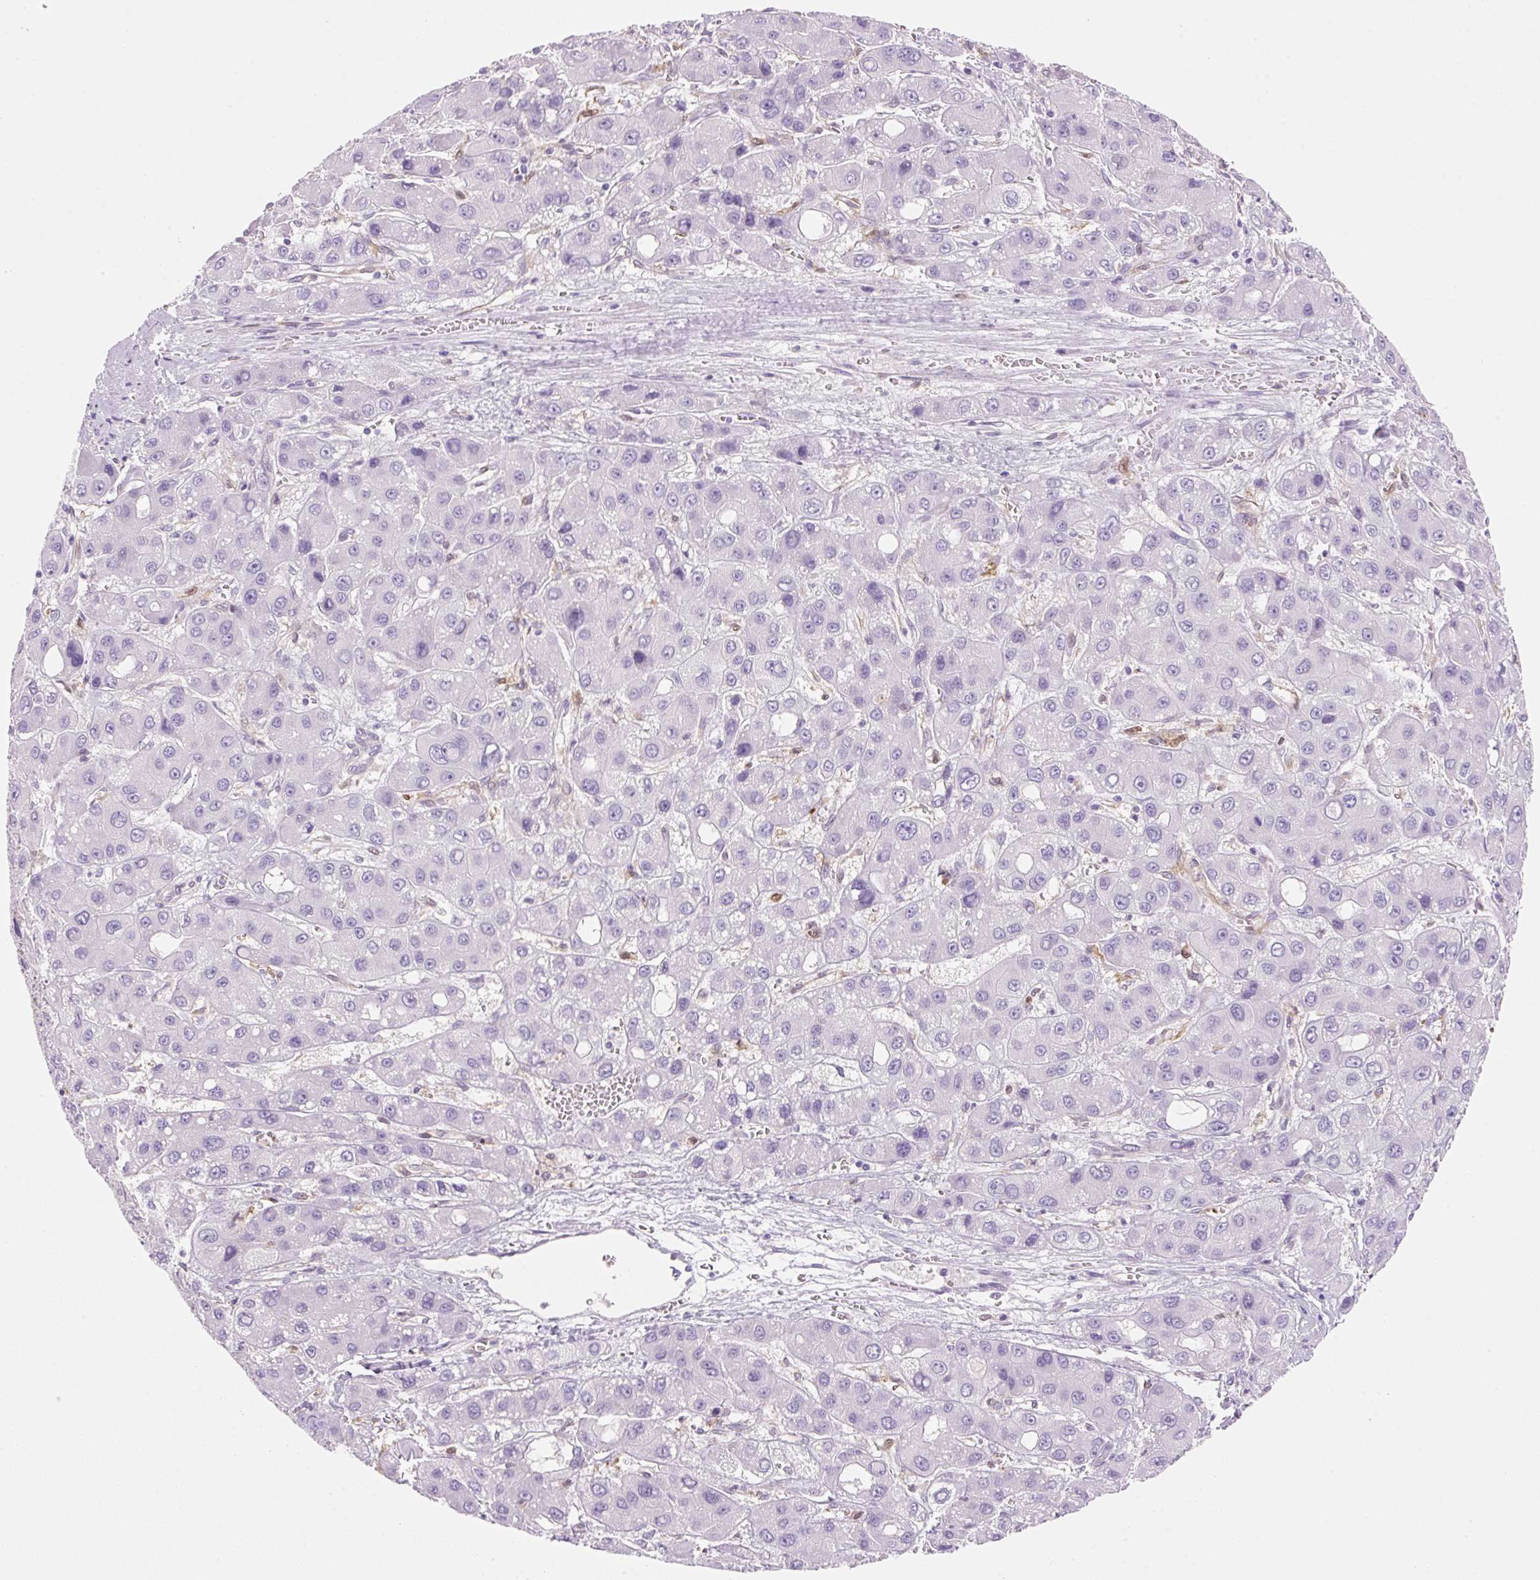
{"staining": {"intensity": "negative", "quantity": "none", "location": "none"}, "tissue": "liver cancer", "cell_type": "Tumor cells", "image_type": "cancer", "snomed": [{"axis": "morphology", "description": "Carcinoma, Hepatocellular, NOS"}, {"axis": "topography", "description": "Liver"}], "caption": "IHC image of human liver hepatocellular carcinoma stained for a protein (brown), which shows no expression in tumor cells.", "gene": "FABP5", "patient": {"sex": "male", "age": 55}}